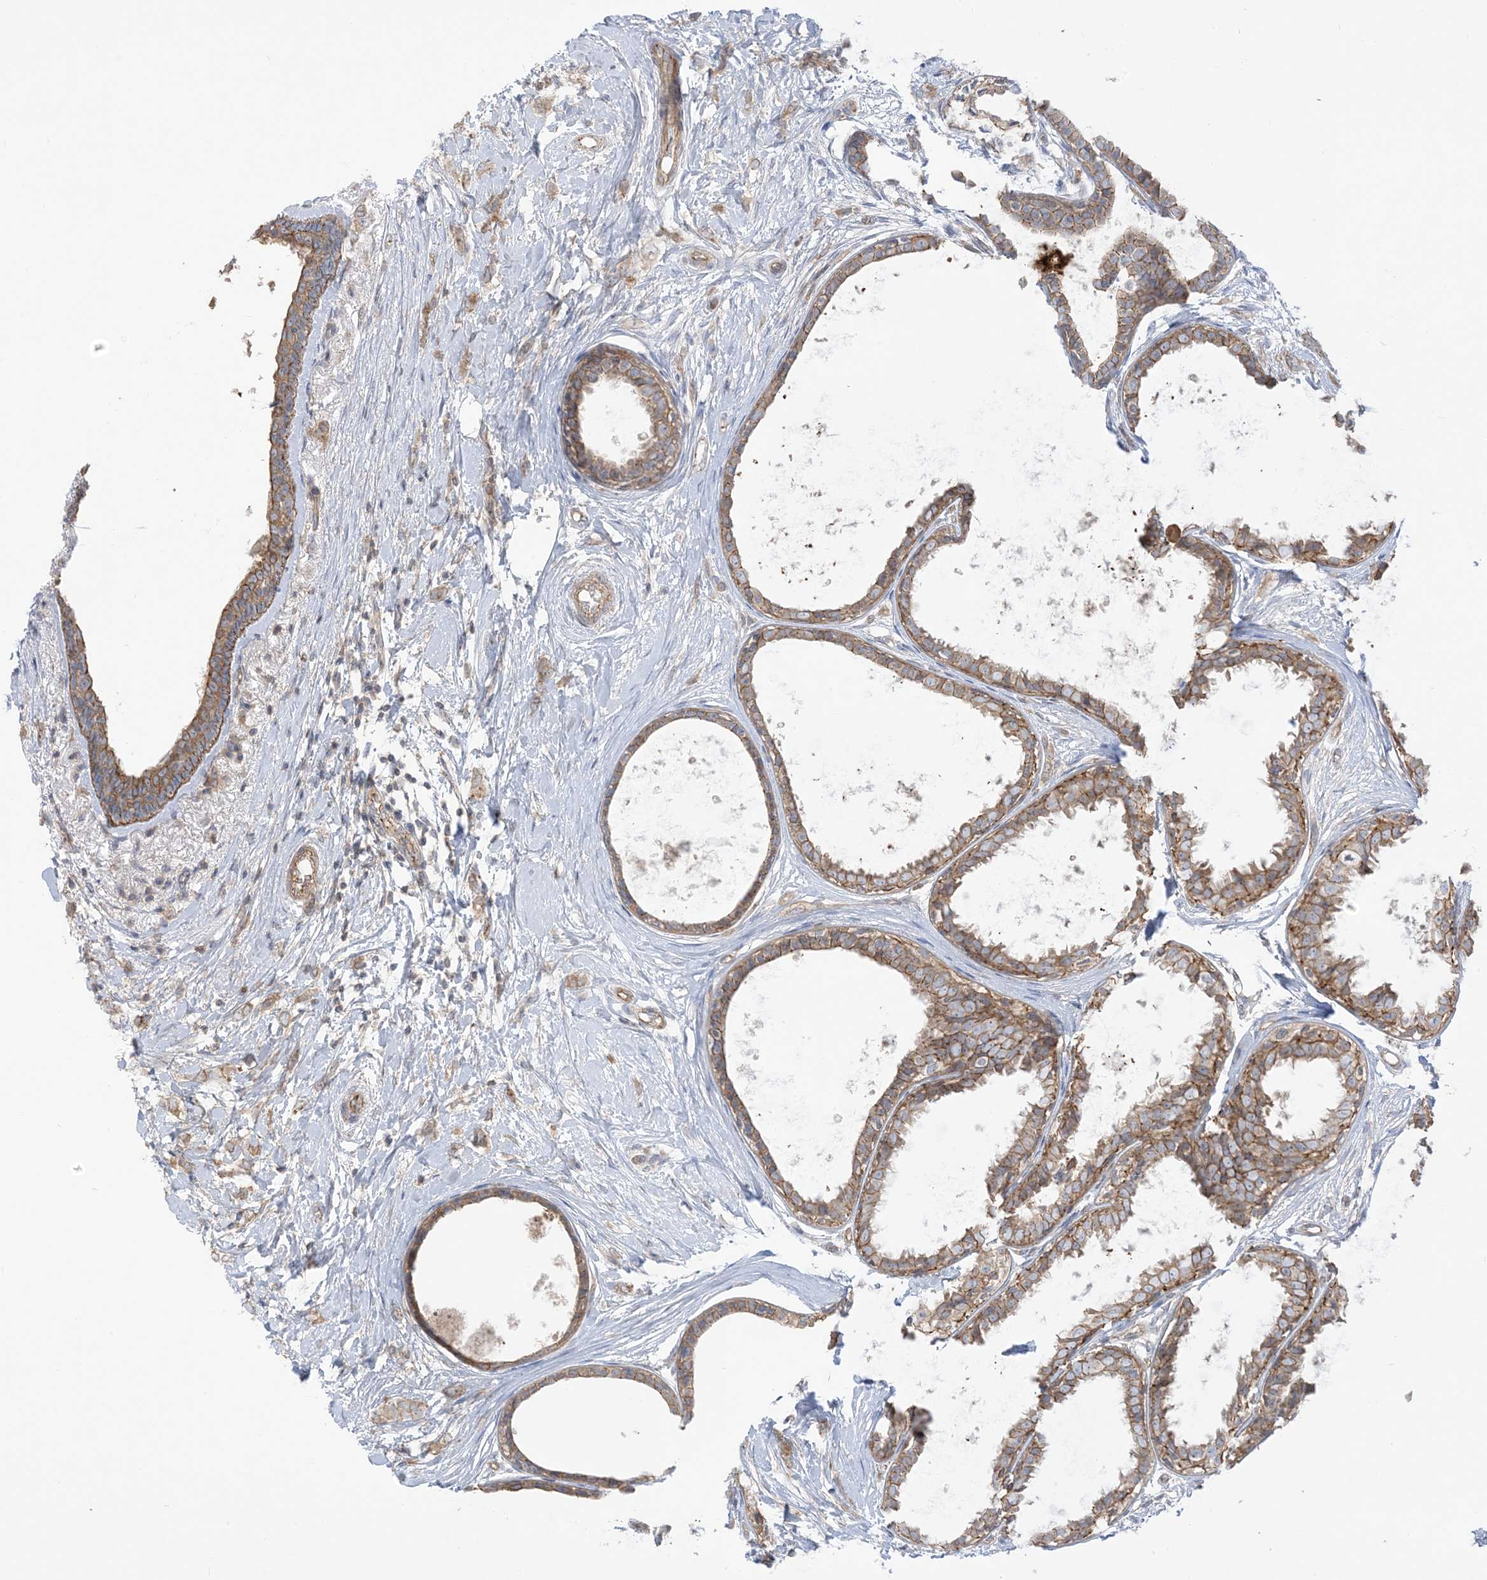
{"staining": {"intensity": "moderate", "quantity": ">75%", "location": "cytoplasmic/membranous"}, "tissue": "breast cancer", "cell_type": "Tumor cells", "image_type": "cancer", "snomed": [{"axis": "morphology", "description": "Normal tissue, NOS"}, {"axis": "morphology", "description": "Lobular carcinoma"}, {"axis": "topography", "description": "Breast"}], "caption": "Protein staining of breast cancer tissue demonstrates moderate cytoplasmic/membranous expression in about >75% of tumor cells. (IHC, brightfield microscopy, high magnification).", "gene": "ICMT", "patient": {"sex": "female", "age": 47}}